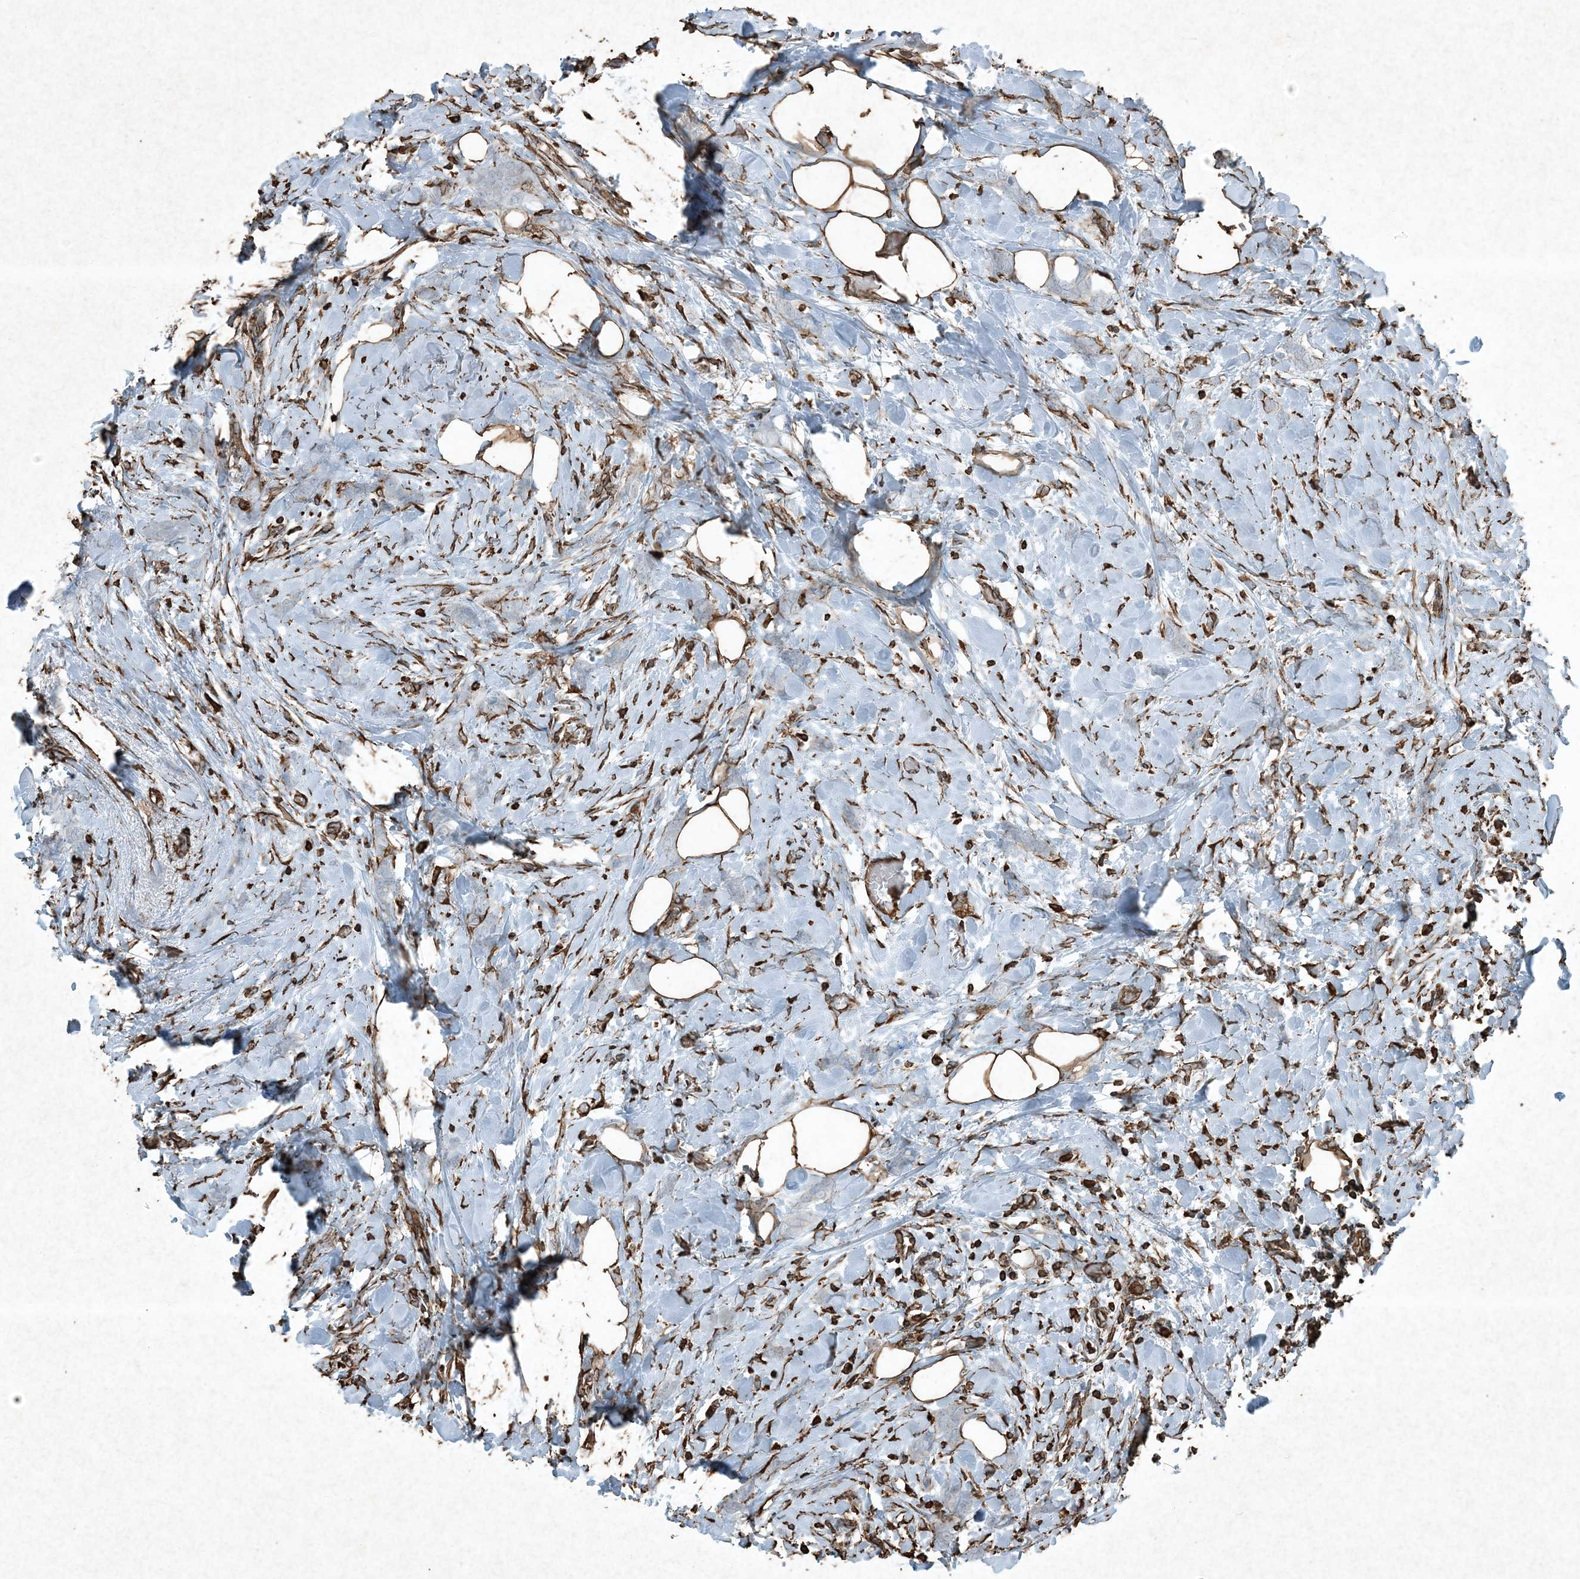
{"staining": {"intensity": "negative", "quantity": "none", "location": "none"}, "tissue": "breast cancer", "cell_type": "Tumor cells", "image_type": "cancer", "snomed": [{"axis": "morphology", "description": "Lobular carcinoma, in situ"}, {"axis": "morphology", "description": "Lobular carcinoma"}, {"axis": "topography", "description": "Breast"}], "caption": "This is an immunohistochemistry (IHC) image of human breast lobular carcinoma in situ. There is no positivity in tumor cells.", "gene": "RYK", "patient": {"sex": "female", "age": 41}}